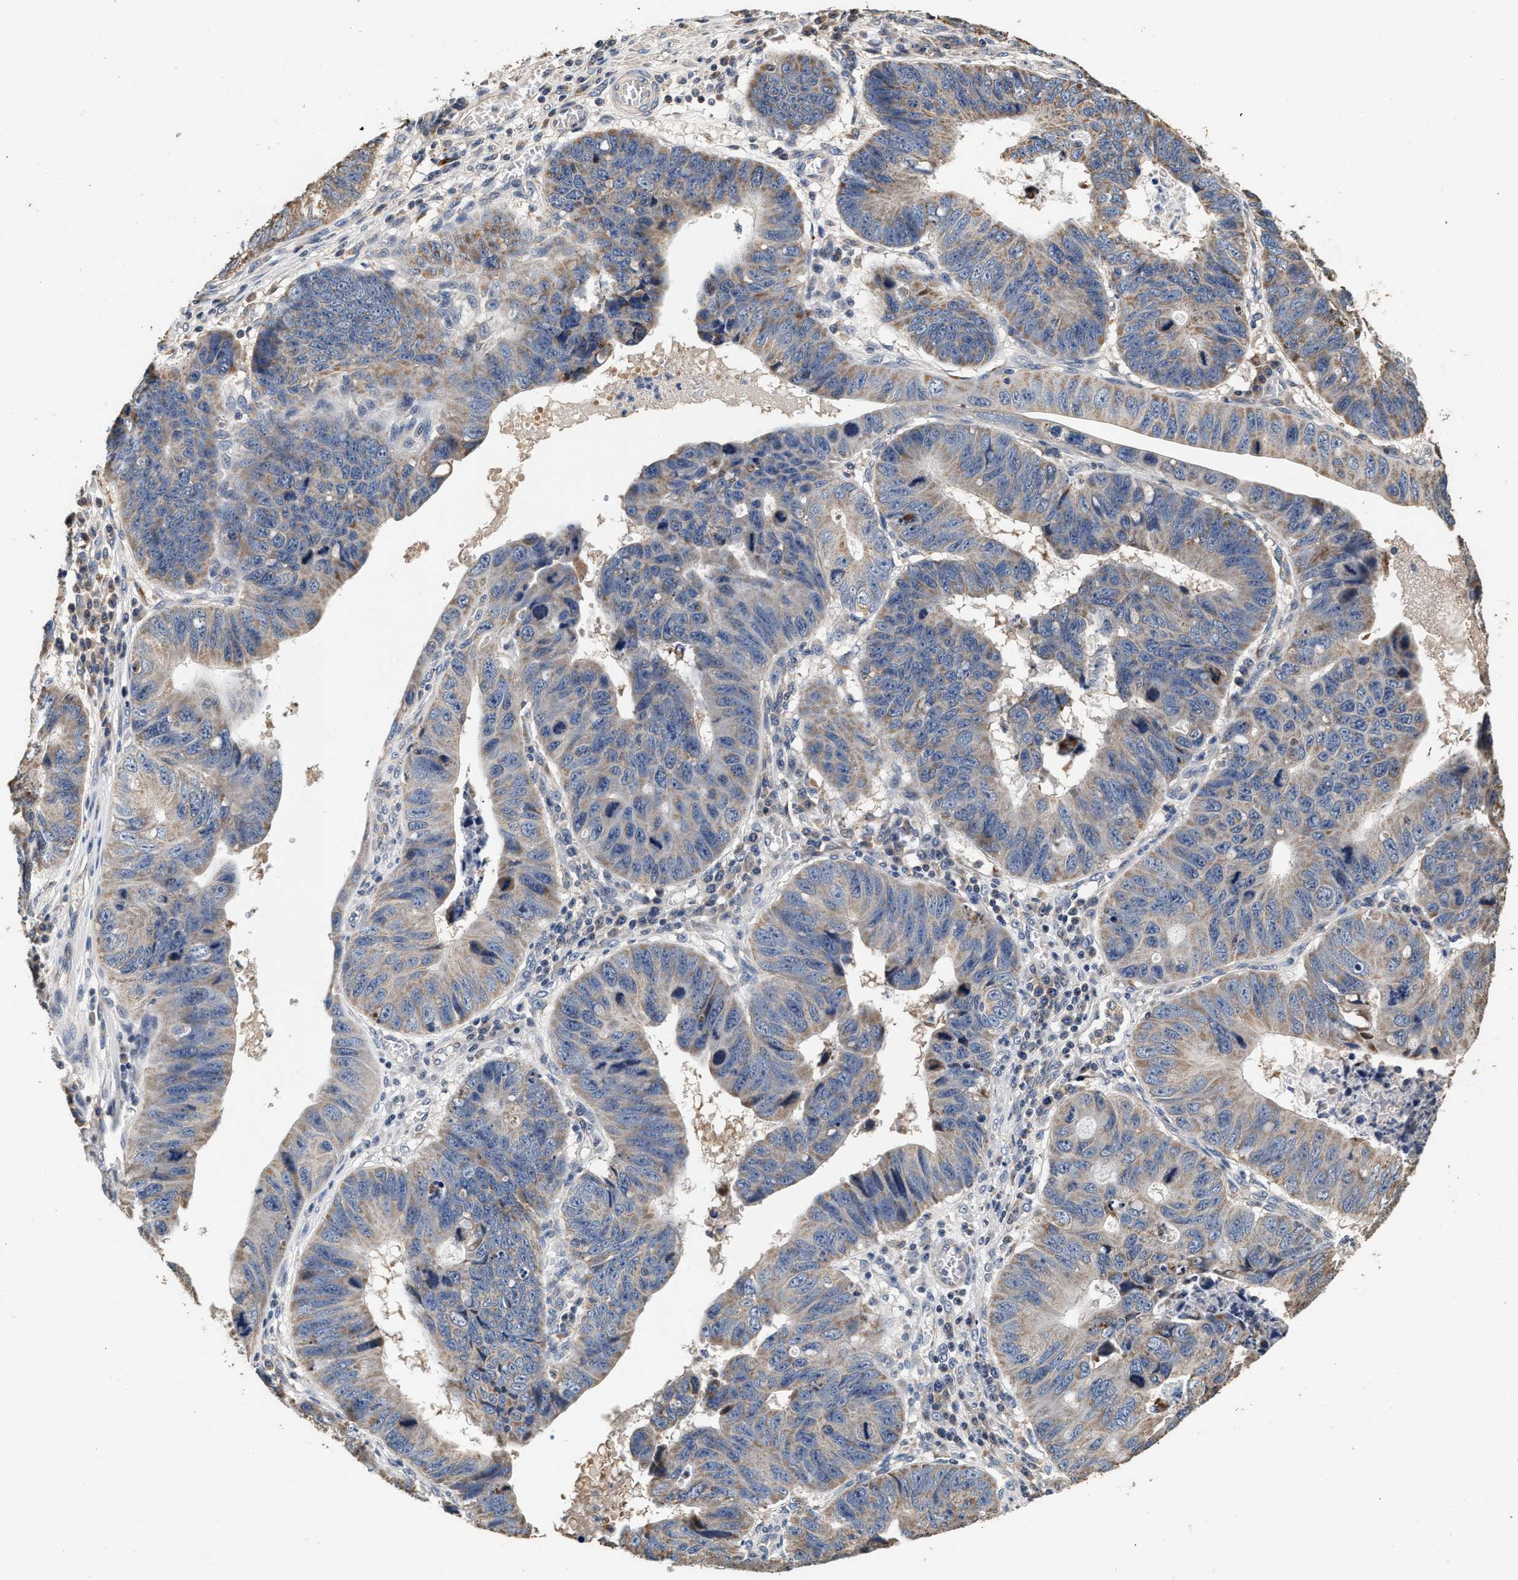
{"staining": {"intensity": "weak", "quantity": "<25%", "location": "cytoplasmic/membranous"}, "tissue": "stomach cancer", "cell_type": "Tumor cells", "image_type": "cancer", "snomed": [{"axis": "morphology", "description": "Adenocarcinoma, NOS"}, {"axis": "topography", "description": "Stomach"}], "caption": "Immunohistochemistry of stomach cancer displays no expression in tumor cells.", "gene": "PTGR3", "patient": {"sex": "male", "age": 59}}